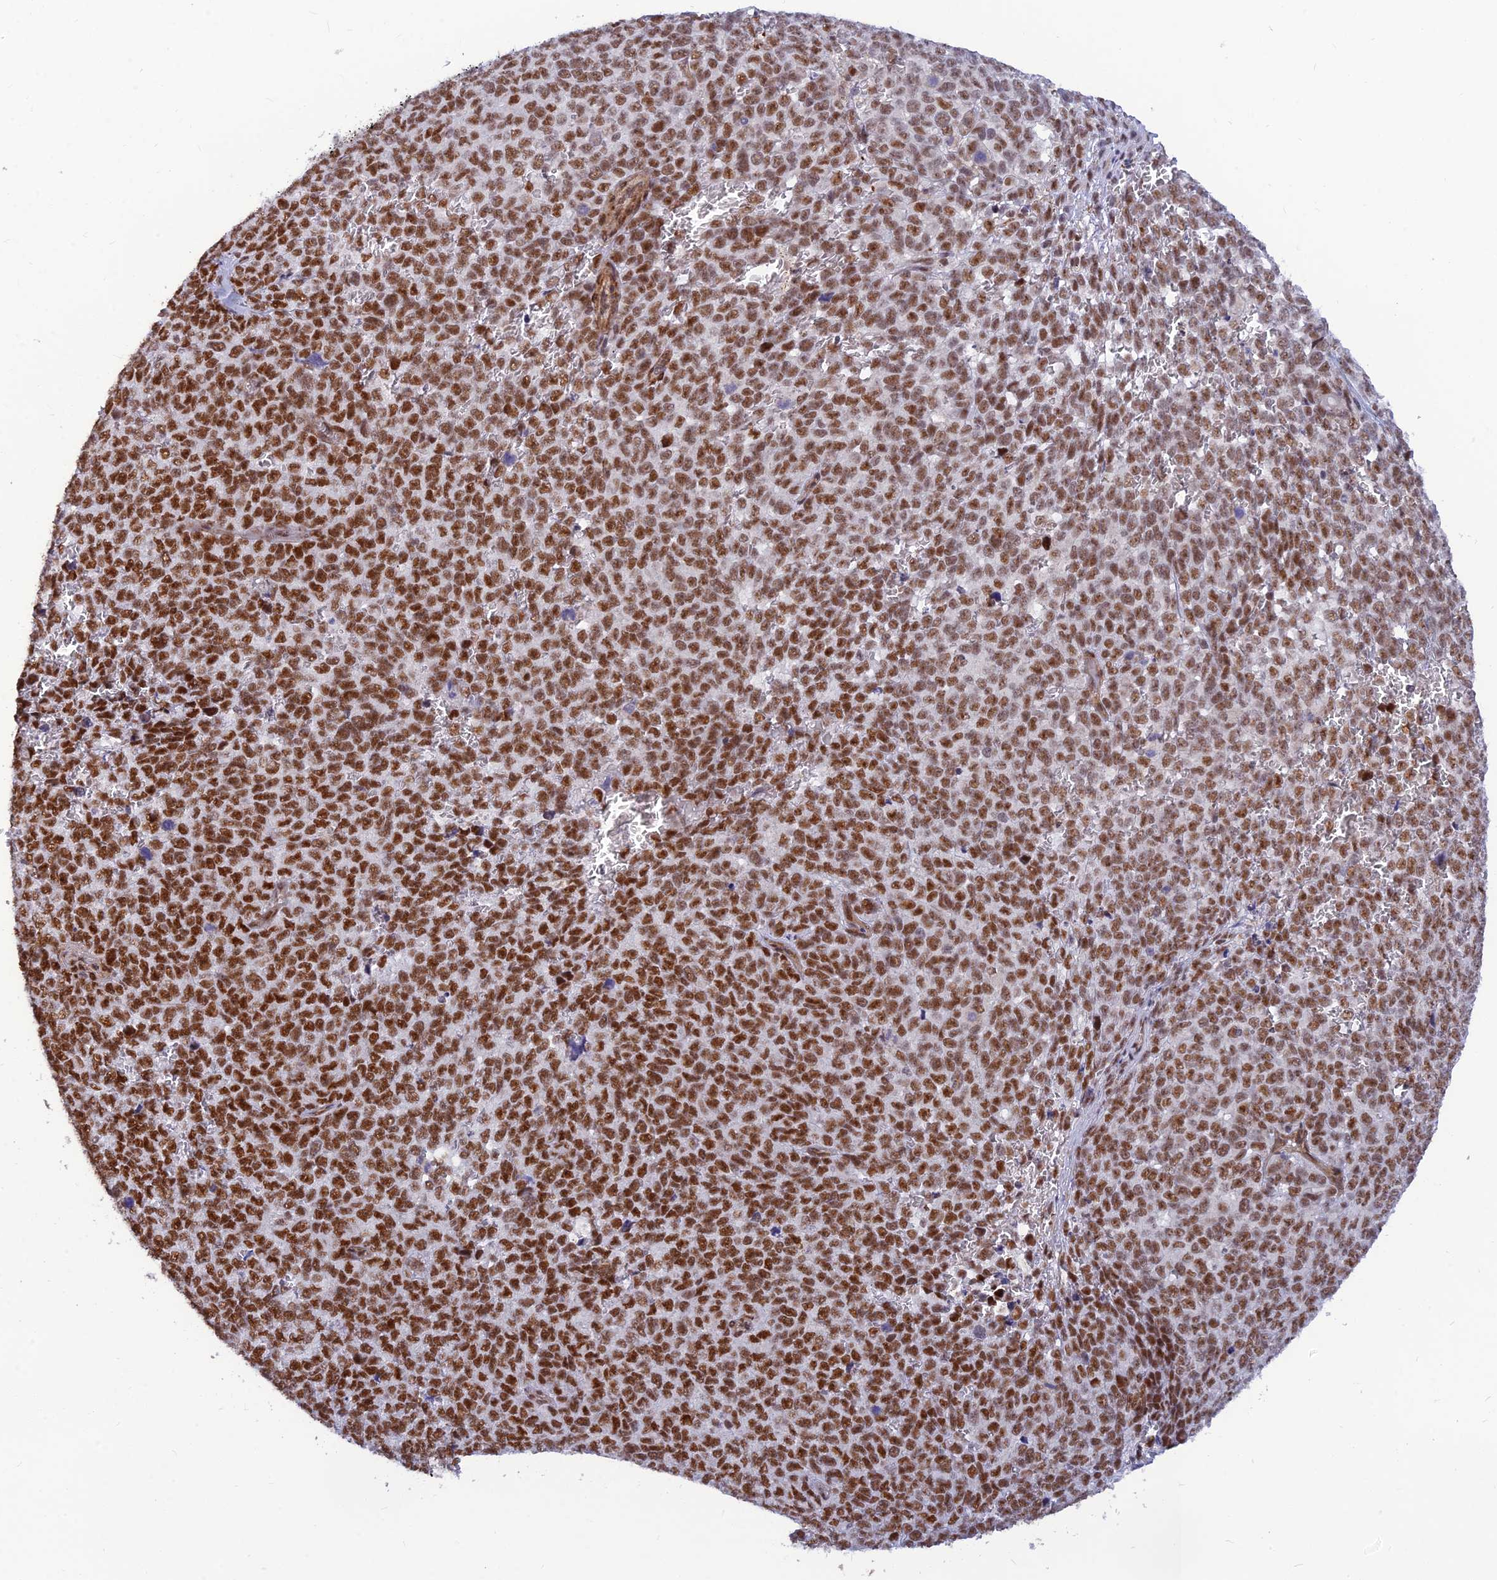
{"staining": {"intensity": "strong", "quantity": ">75%", "location": "nuclear"}, "tissue": "melanoma", "cell_type": "Tumor cells", "image_type": "cancer", "snomed": [{"axis": "morphology", "description": "Malignant melanoma, NOS"}, {"axis": "topography", "description": "Nose, NOS"}], "caption": "Protein expression analysis of melanoma exhibits strong nuclear staining in approximately >75% of tumor cells. The staining was performed using DAB to visualize the protein expression in brown, while the nuclei were stained in blue with hematoxylin (Magnification: 20x).", "gene": "CLK4", "patient": {"sex": "female", "age": 48}}